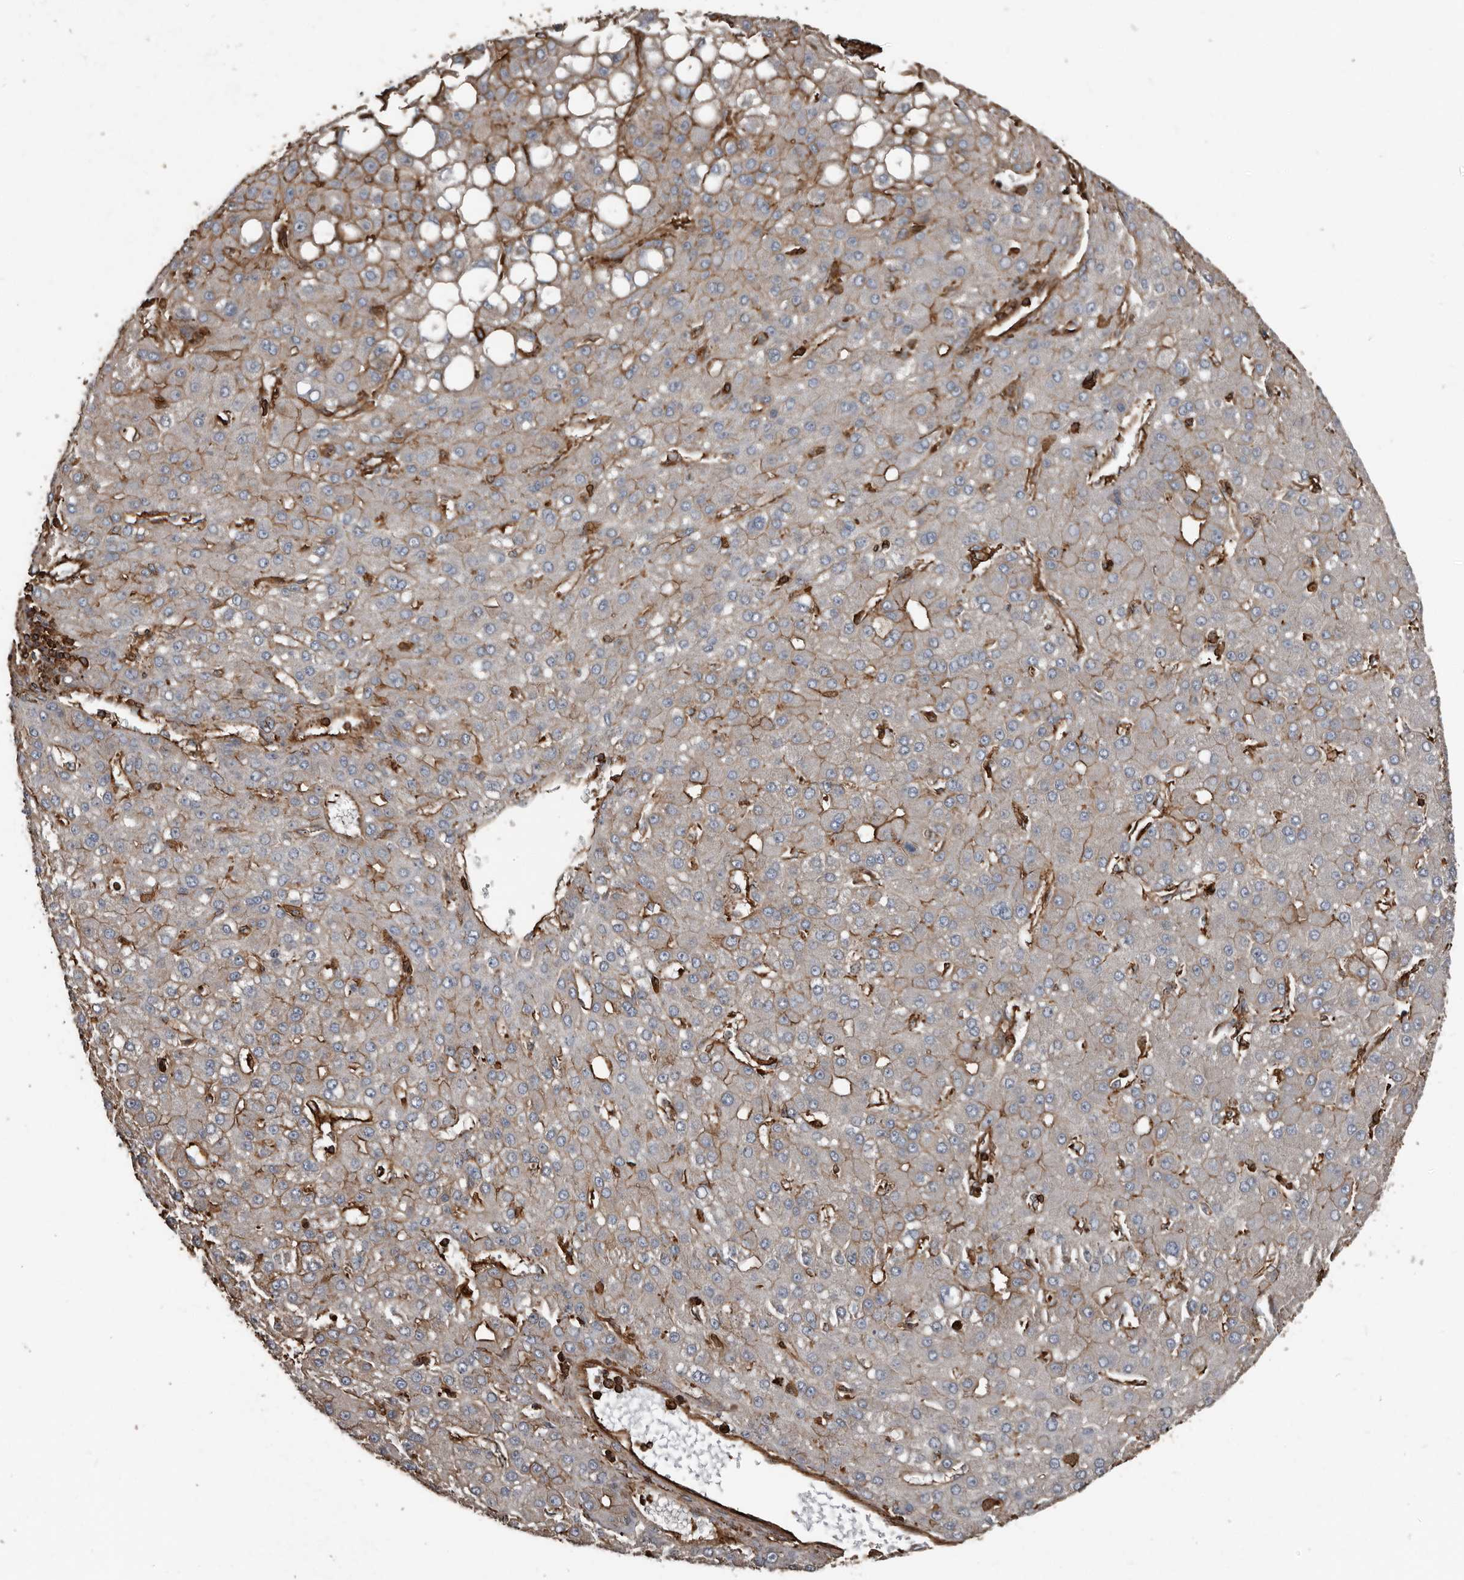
{"staining": {"intensity": "moderate", "quantity": "<25%", "location": "cytoplasmic/membranous"}, "tissue": "liver cancer", "cell_type": "Tumor cells", "image_type": "cancer", "snomed": [{"axis": "morphology", "description": "Carcinoma, Hepatocellular, NOS"}, {"axis": "topography", "description": "Liver"}], "caption": "High-power microscopy captured an IHC photomicrograph of hepatocellular carcinoma (liver), revealing moderate cytoplasmic/membranous staining in approximately <25% of tumor cells. The staining was performed using DAB (3,3'-diaminobenzidine), with brown indicating positive protein expression. Nuclei are stained blue with hematoxylin.", "gene": "DENND6B", "patient": {"sex": "male", "age": 67}}